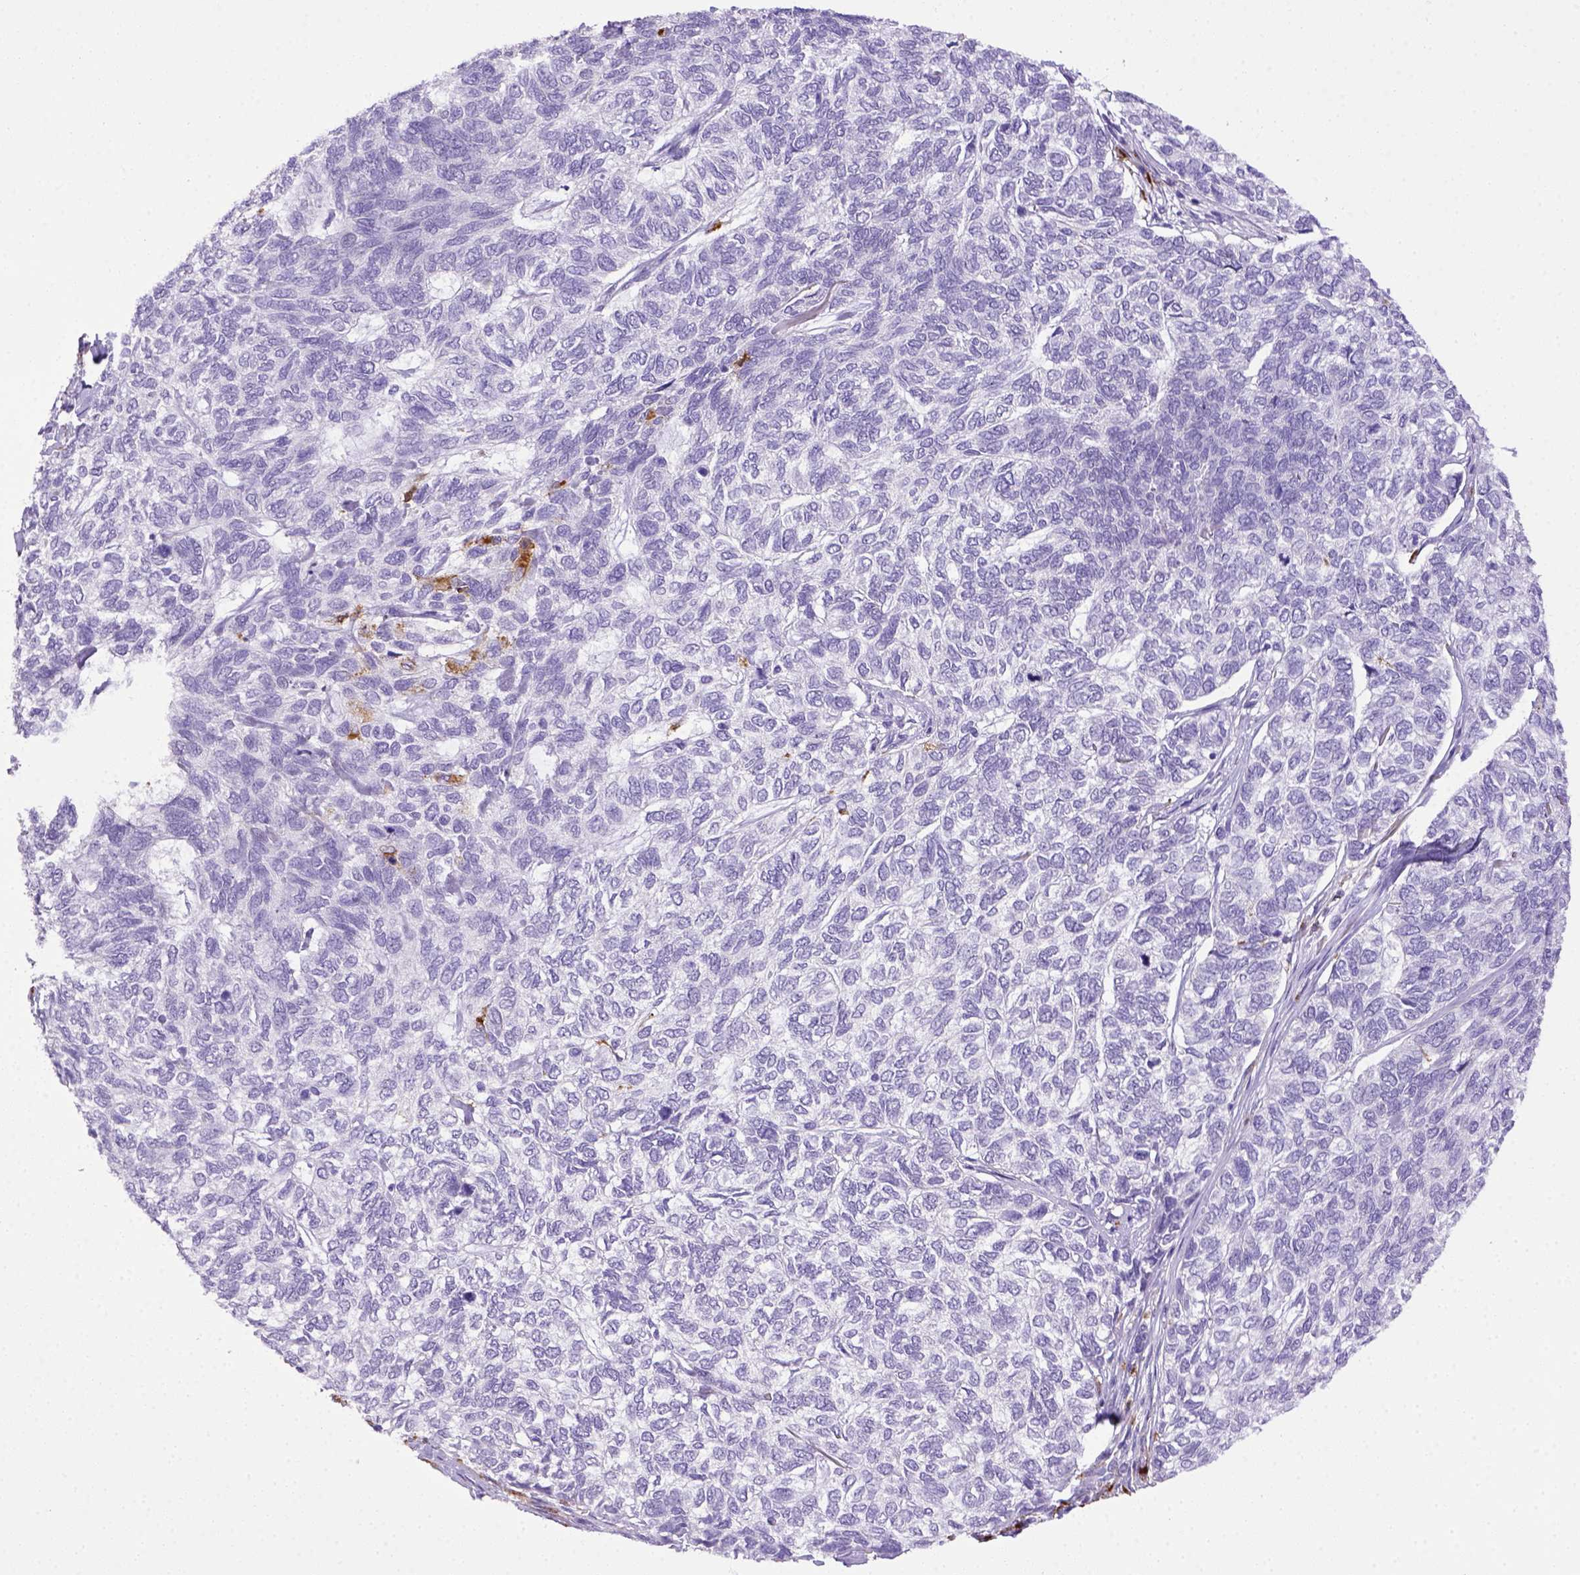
{"staining": {"intensity": "negative", "quantity": "none", "location": "none"}, "tissue": "skin cancer", "cell_type": "Tumor cells", "image_type": "cancer", "snomed": [{"axis": "morphology", "description": "Basal cell carcinoma"}, {"axis": "topography", "description": "Skin"}], "caption": "Immunohistochemistry (IHC) photomicrograph of human skin basal cell carcinoma stained for a protein (brown), which demonstrates no positivity in tumor cells.", "gene": "CD68", "patient": {"sex": "female", "age": 65}}